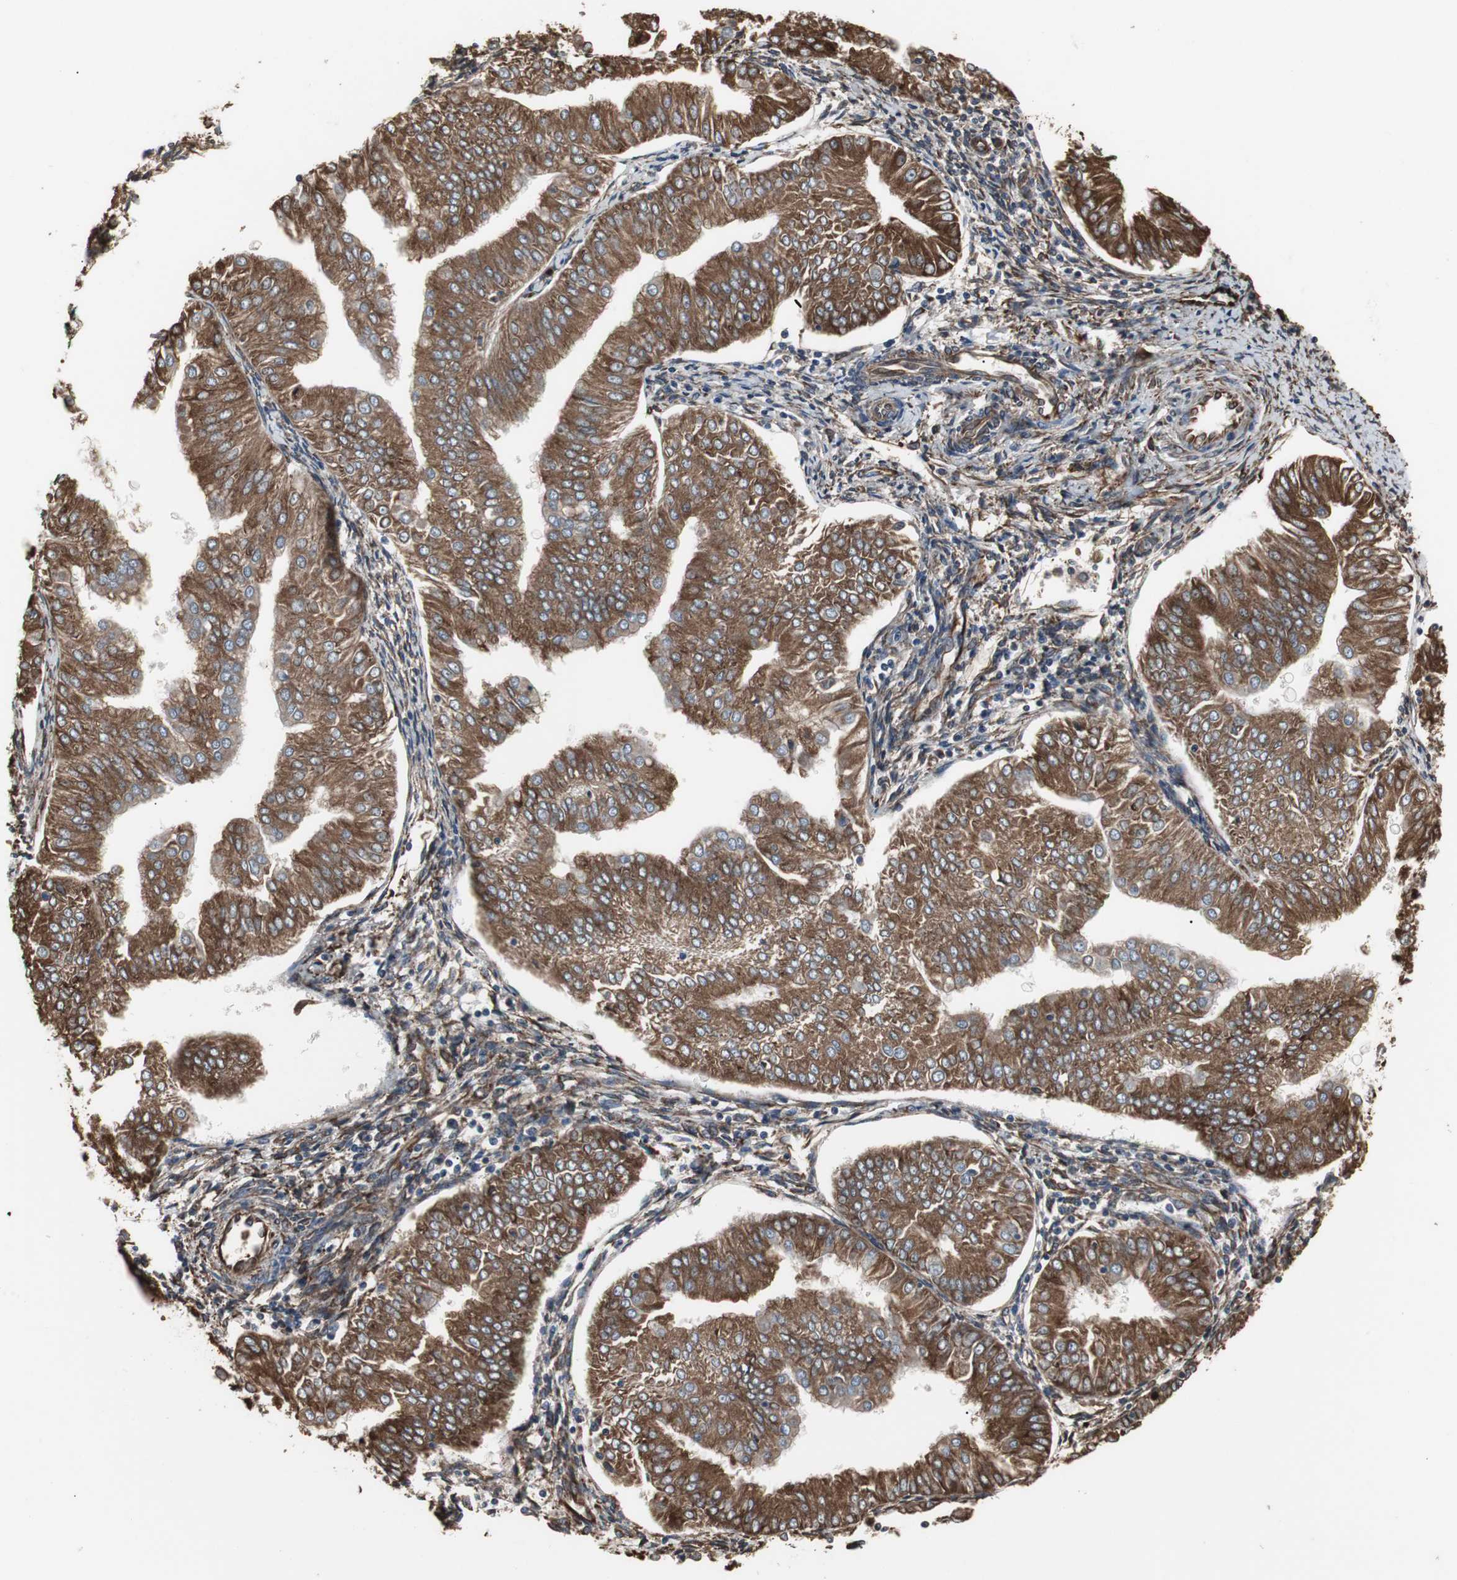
{"staining": {"intensity": "strong", "quantity": ">75%", "location": "cytoplasmic/membranous"}, "tissue": "endometrial cancer", "cell_type": "Tumor cells", "image_type": "cancer", "snomed": [{"axis": "morphology", "description": "Adenocarcinoma, NOS"}, {"axis": "topography", "description": "Endometrium"}], "caption": "Immunohistochemical staining of endometrial cancer (adenocarcinoma) reveals high levels of strong cytoplasmic/membranous expression in about >75% of tumor cells.", "gene": "CALU", "patient": {"sex": "female", "age": 53}}